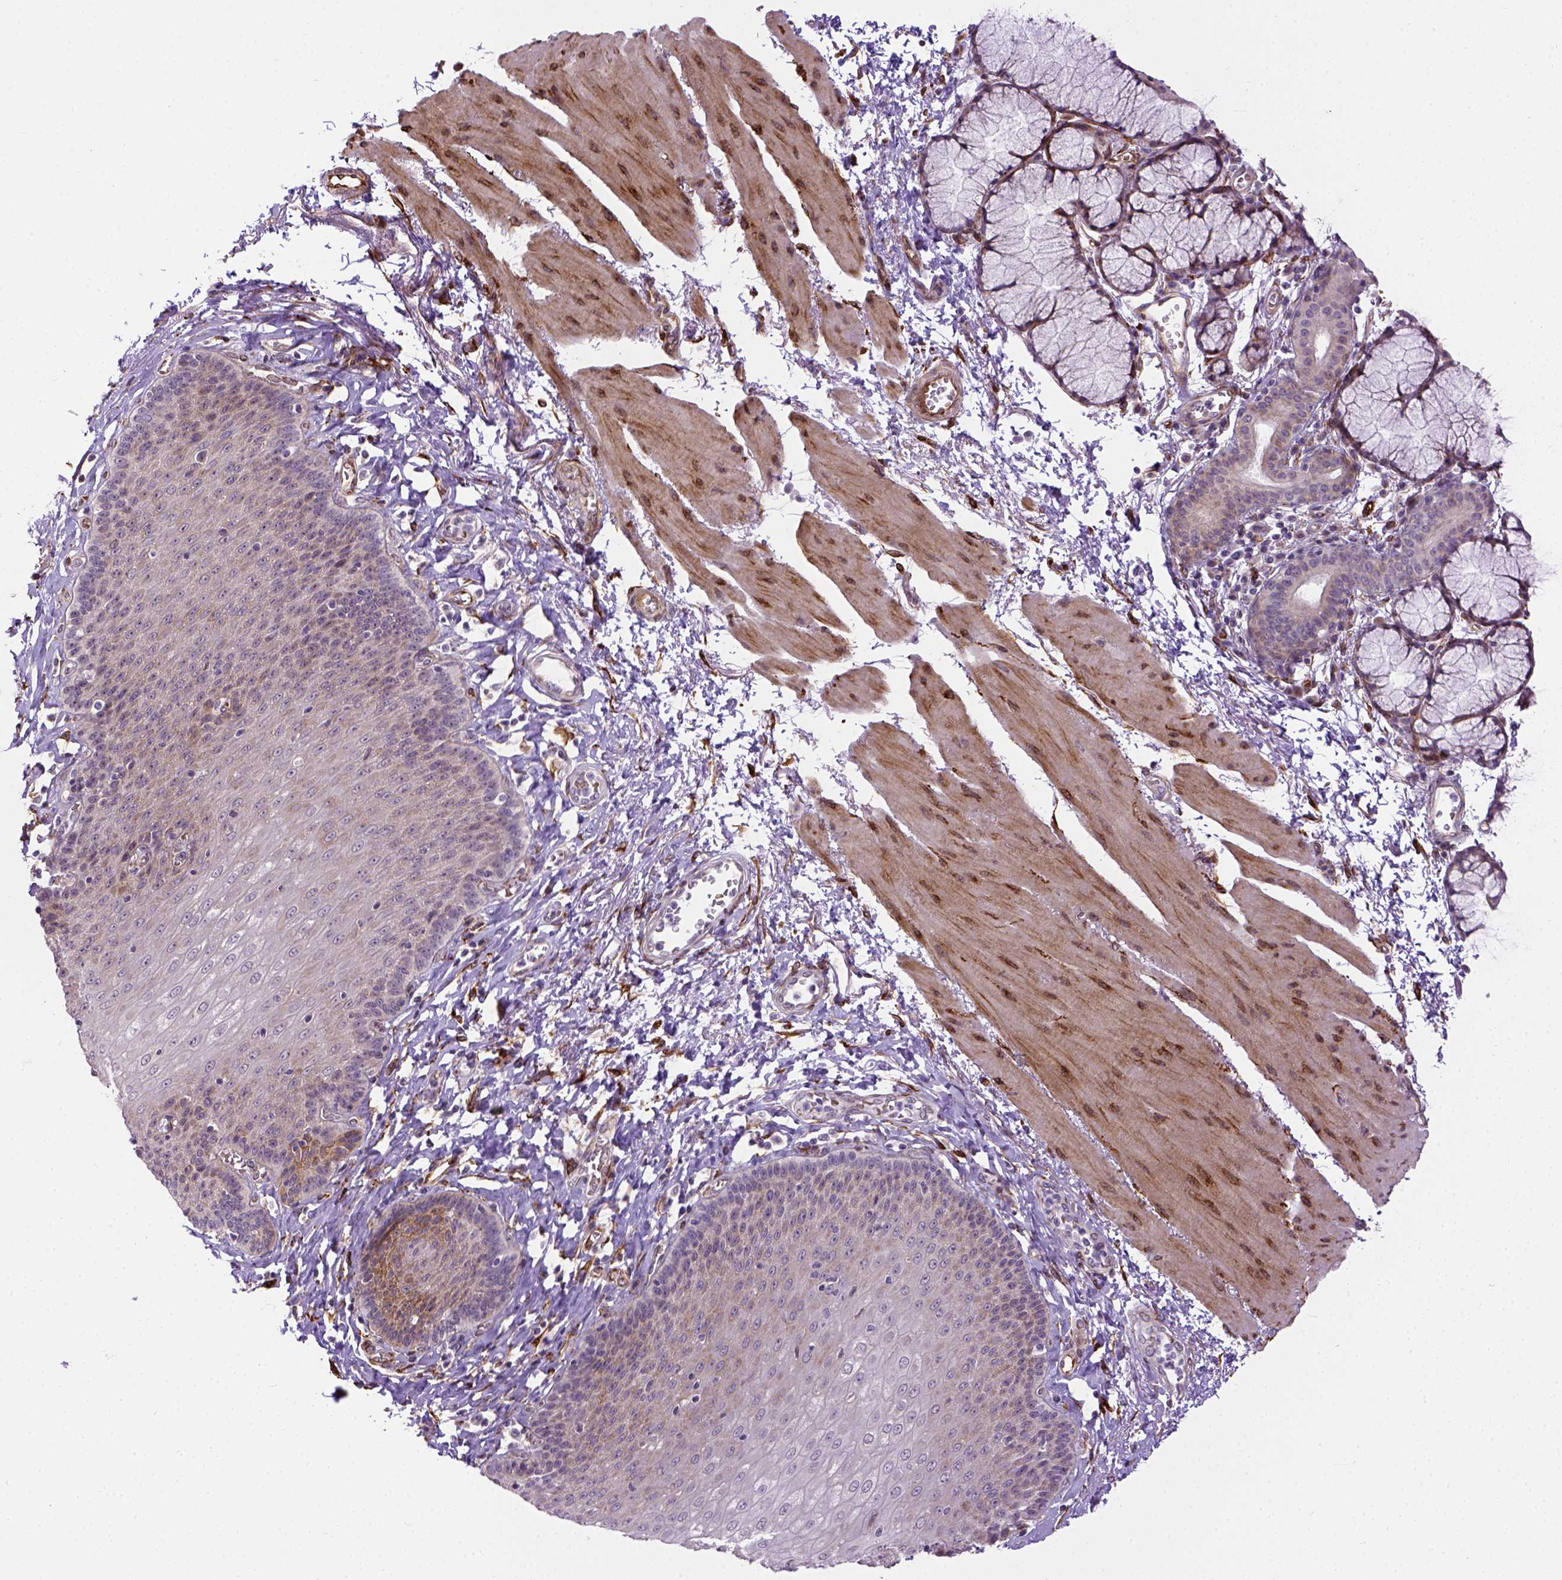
{"staining": {"intensity": "moderate", "quantity": "<25%", "location": "cytoplasmic/membranous"}, "tissue": "esophagus", "cell_type": "Squamous epithelial cells", "image_type": "normal", "snomed": [{"axis": "morphology", "description": "Normal tissue, NOS"}, {"axis": "topography", "description": "Esophagus"}], "caption": "Human esophagus stained for a protein (brown) demonstrates moderate cytoplasmic/membranous positive staining in approximately <25% of squamous epithelial cells.", "gene": "KAZN", "patient": {"sex": "female", "age": 81}}